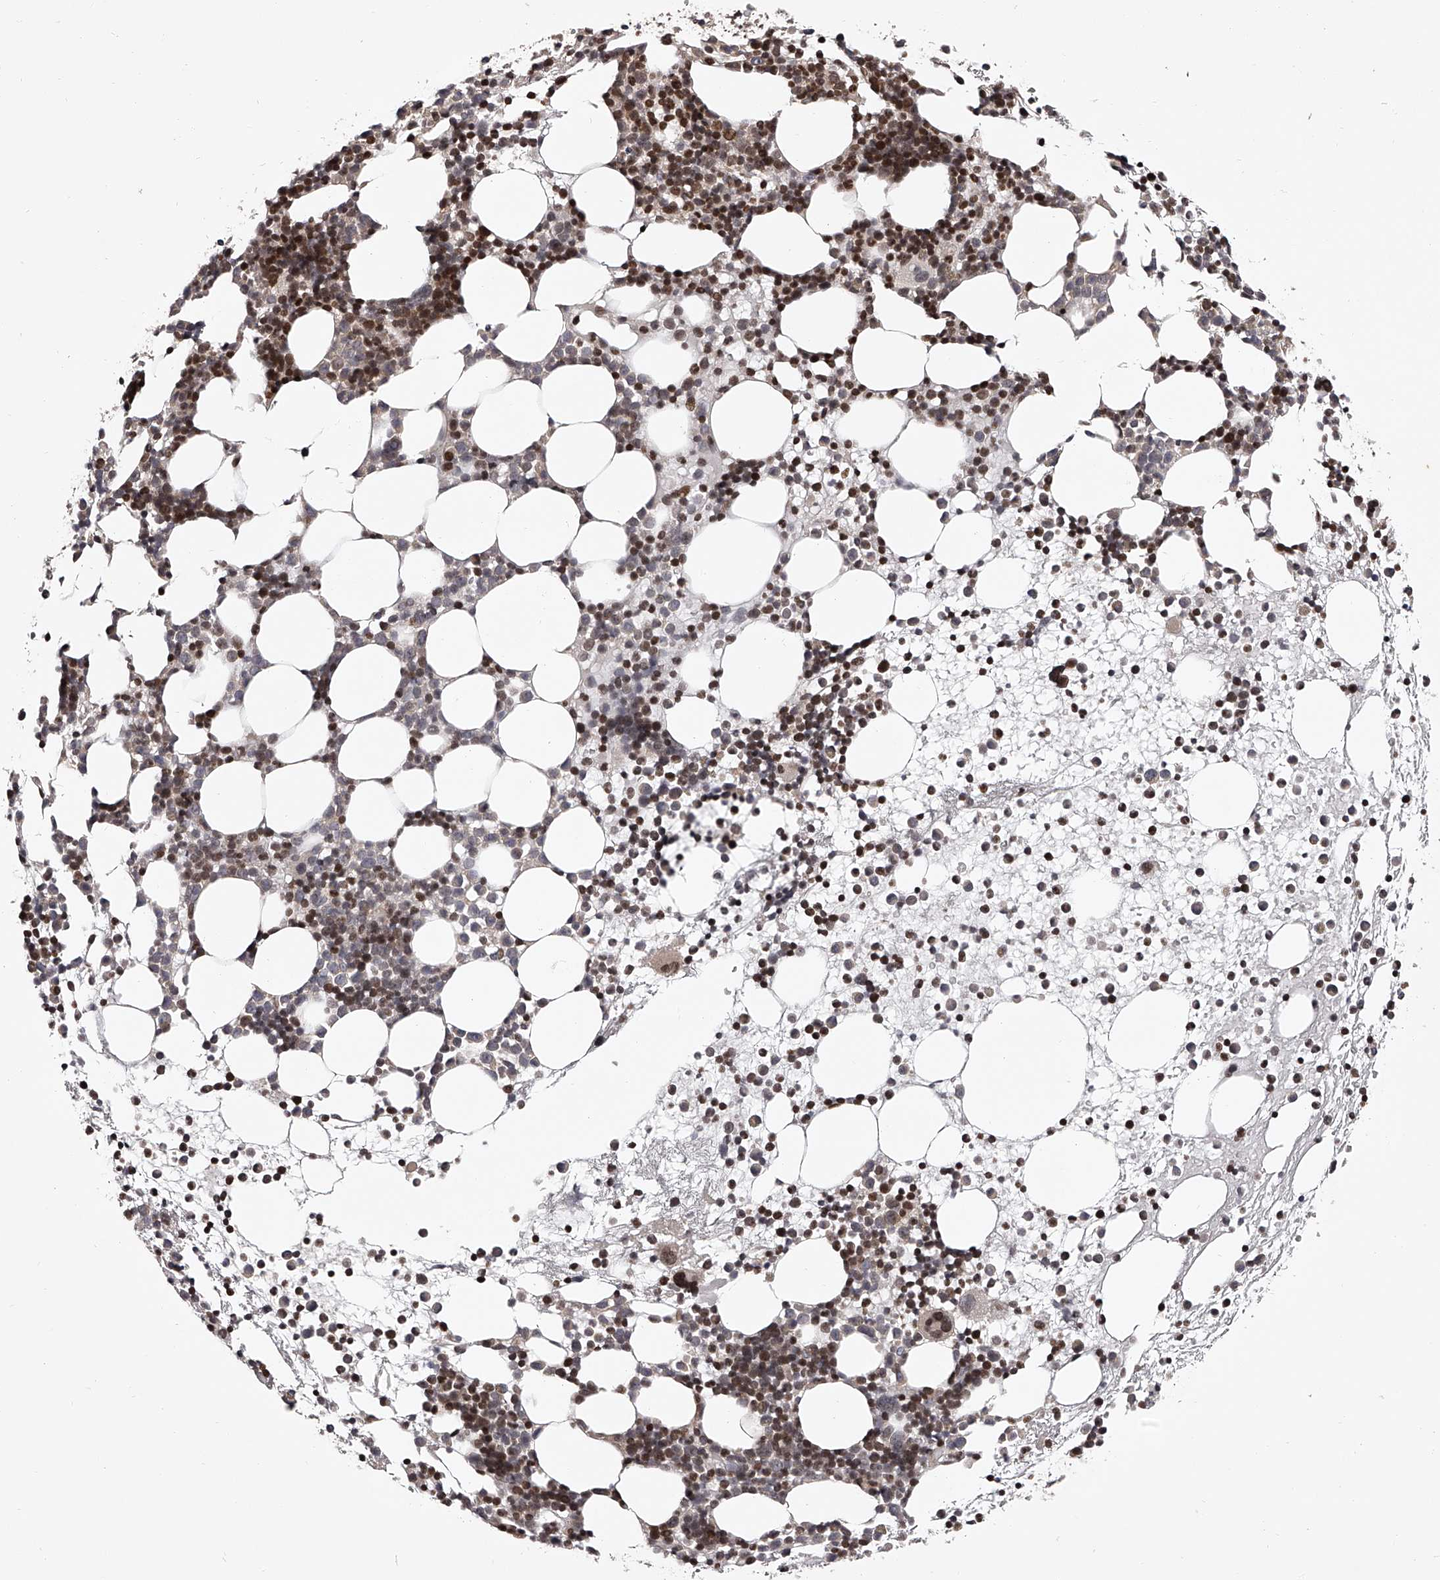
{"staining": {"intensity": "moderate", "quantity": "25%-75%", "location": "cytoplasmic/membranous,nuclear"}, "tissue": "bone marrow", "cell_type": "Hematopoietic cells", "image_type": "normal", "snomed": [{"axis": "morphology", "description": "Normal tissue, NOS"}, {"axis": "topography", "description": "Bone marrow"}], "caption": "An image of bone marrow stained for a protein reveals moderate cytoplasmic/membranous,nuclear brown staining in hematopoietic cells. (DAB (3,3'-diaminobenzidine) IHC with brightfield microscopy, high magnification).", "gene": "PFDN2", "patient": {"sex": "female", "age": 57}}